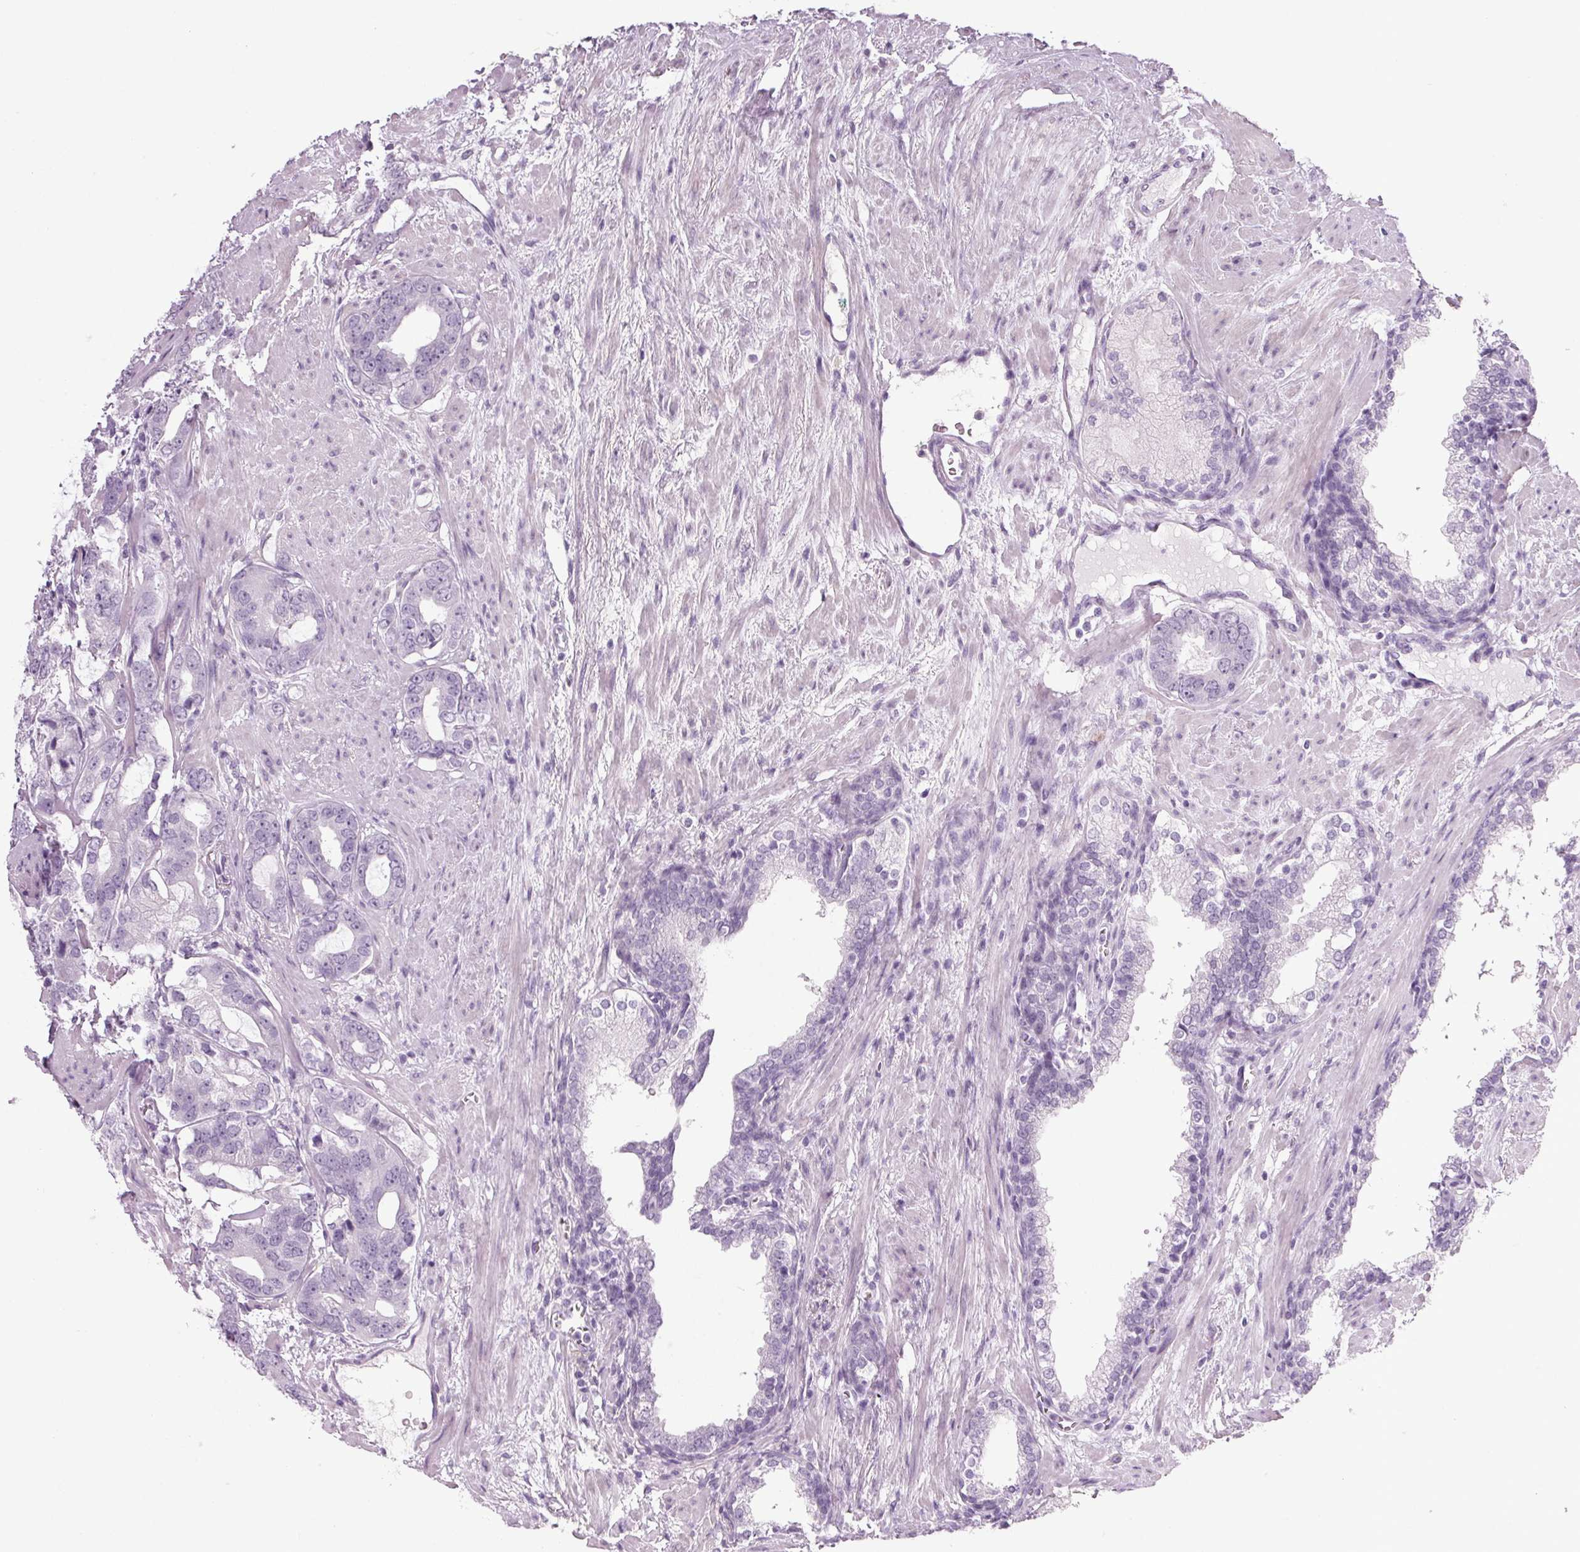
{"staining": {"intensity": "negative", "quantity": "none", "location": "none"}, "tissue": "prostate cancer", "cell_type": "Tumor cells", "image_type": "cancer", "snomed": [{"axis": "morphology", "description": "Adenocarcinoma, High grade"}, {"axis": "topography", "description": "Prostate"}], "caption": "IHC micrograph of neoplastic tissue: adenocarcinoma (high-grade) (prostate) stained with DAB exhibits no significant protein positivity in tumor cells.", "gene": "PPP1R1A", "patient": {"sex": "male", "age": 75}}